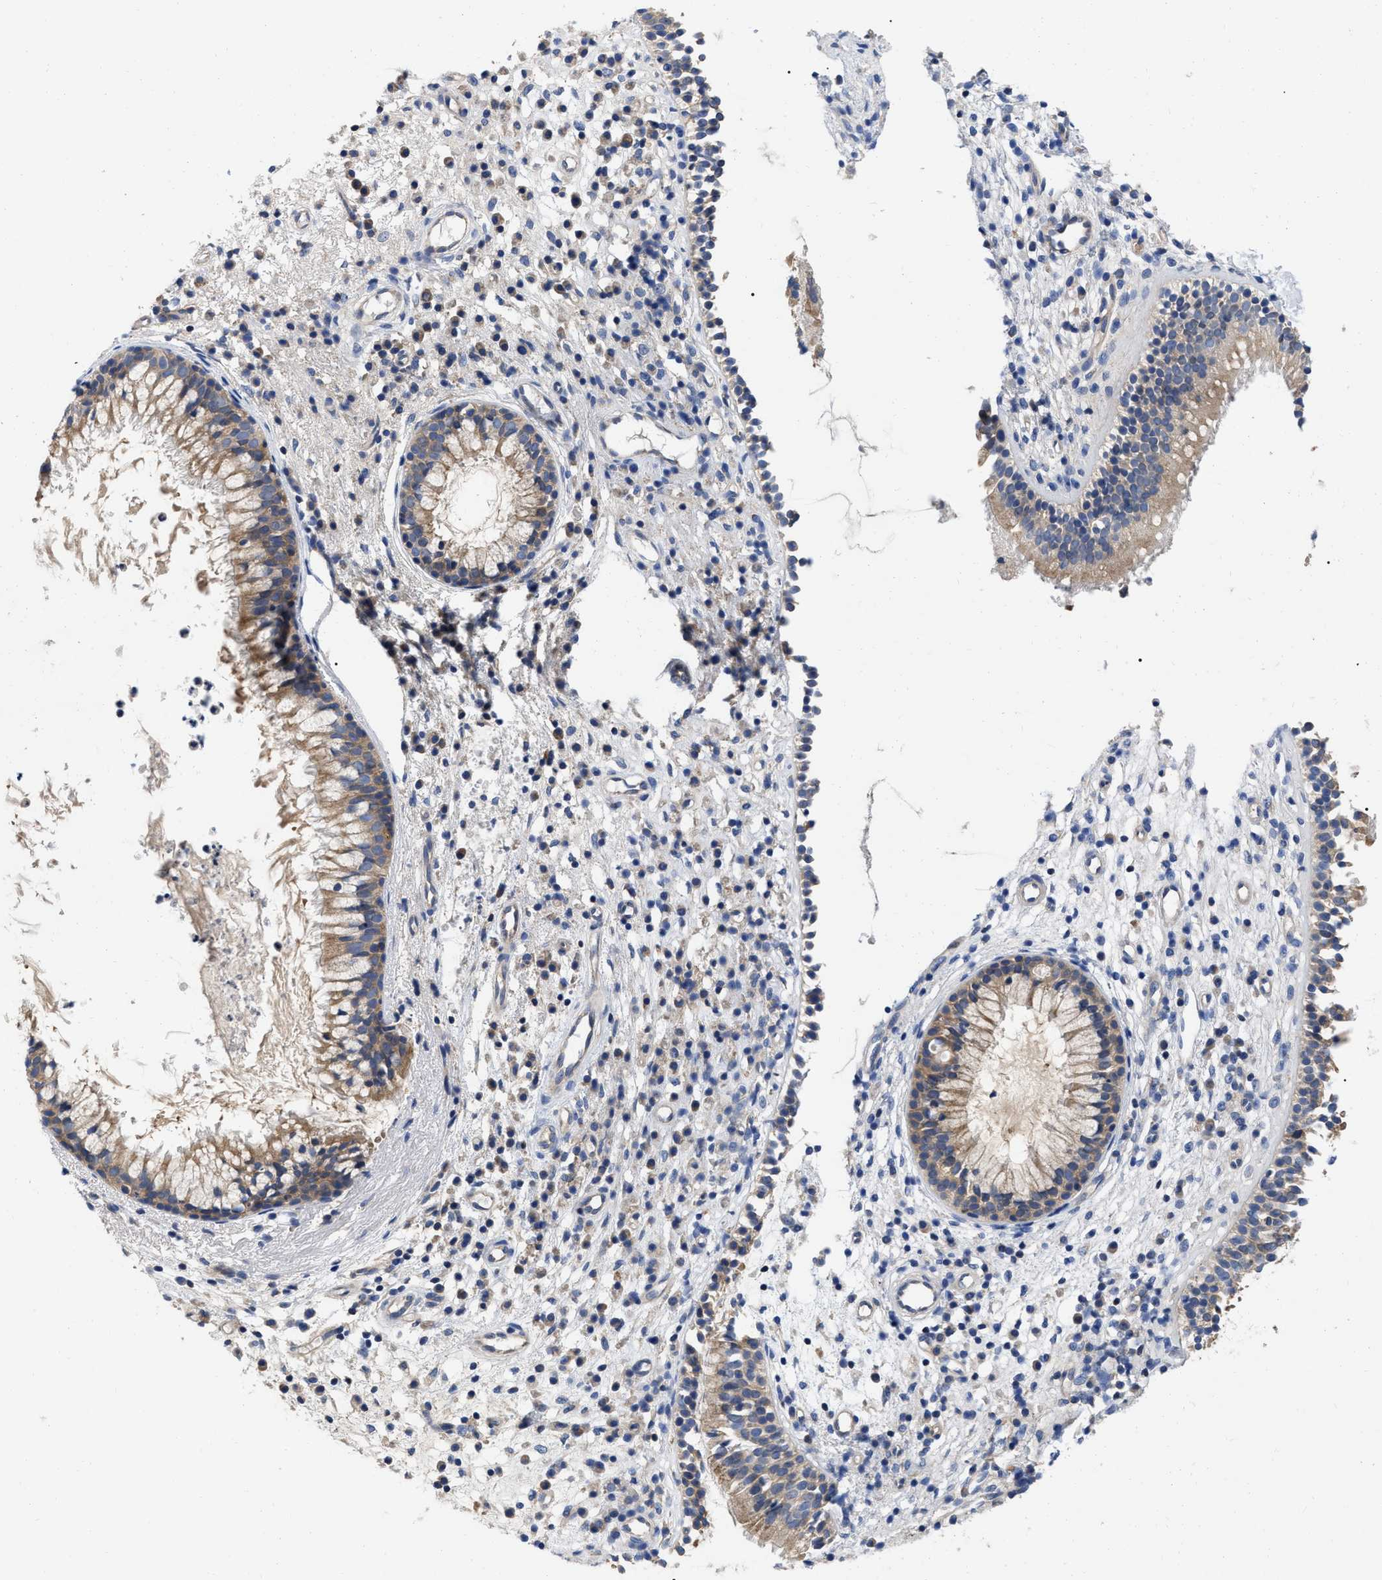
{"staining": {"intensity": "moderate", "quantity": ">75%", "location": "cytoplasmic/membranous"}, "tissue": "nasopharynx", "cell_type": "Respiratory epithelial cells", "image_type": "normal", "snomed": [{"axis": "morphology", "description": "Normal tissue, NOS"}, {"axis": "topography", "description": "Nasopharynx"}], "caption": "Unremarkable nasopharynx displays moderate cytoplasmic/membranous positivity in approximately >75% of respiratory epithelial cells, visualized by immunohistochemistry.", "gene": "RAP1GDS1", "patient": {"sex": "male", "age": 21}}